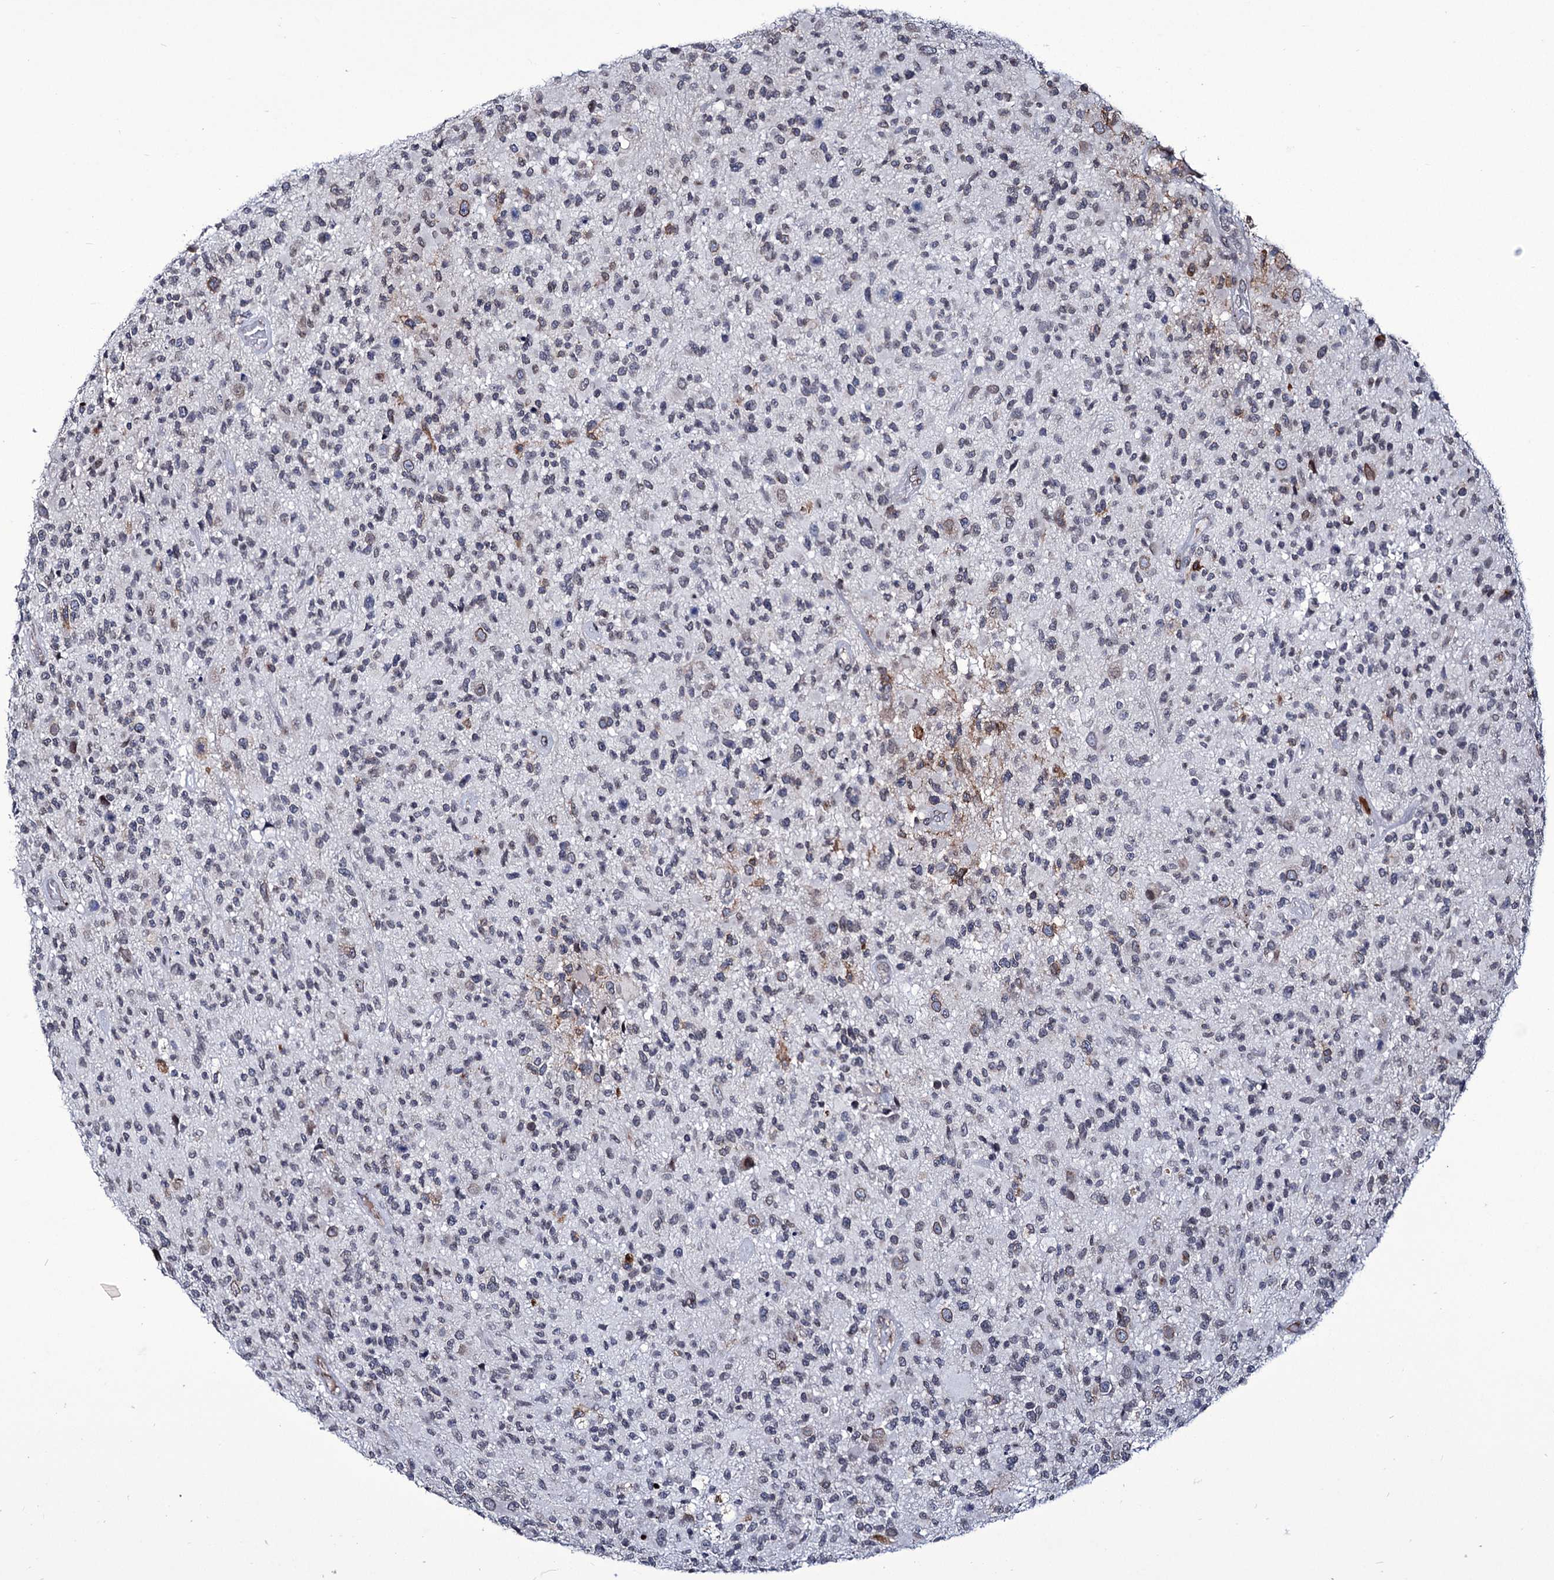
{"staining": {"intensity": "moderate", "quantity": "<25%", "location": "cytoplasmic/membranous,nuclear"}, "tissue": "glioma", "cell_type": "Tumor cells", "image_type": "cancer", "snomed": [{"axis": "morphology", "description": "Glioma, malignant, High grade"}, {"axis": "morphology", "description": "Glioblastoma, NOS"}, {"axis": "topography", "description": "Brain"}], "caption": "Immunohistochemistry (IHC) image of glioma stained for a protein (brown), which exhibits low levels of moderate cytoplasmic/membranous and nuclear expression in about <25% of tumor cells.", "gene": "ZC3H12C", "patient": {"sex": "male", "age": 60}}